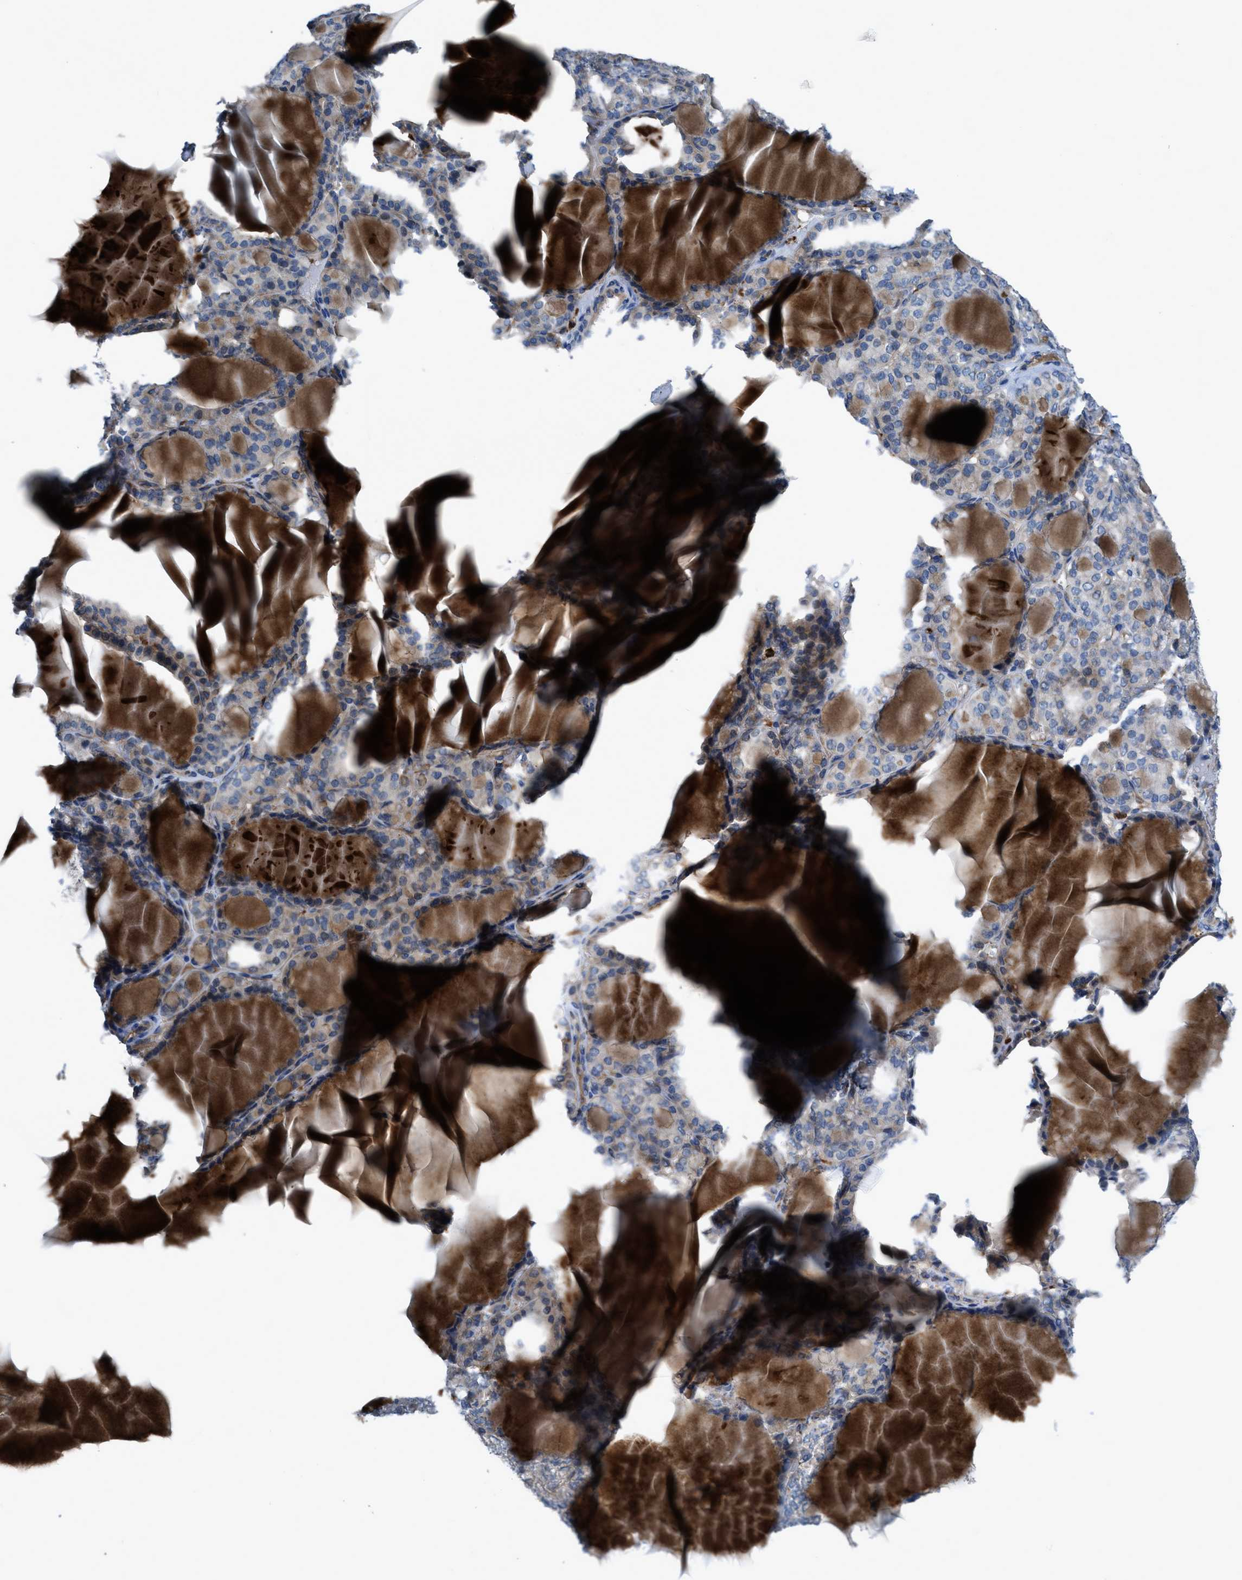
{"staining": {"intensity": "moderate", "quantity": ">75%", "location": "cytoplasmic/membranous"}, "tissue": "thyroid gland", "cell_type": "Glandular cells", "image_type": "normal", "snomed": [{"axis": "morphology", "description": "Normal tissue, NOS"}, {"axis": "topography", "description": "Thyroid gland"}], "caption": "Immunohistochemical staining of benign human thyroid gland exhibits medium levels of moderate cytoplasmic/membranous staining in approximately >75% of glandular cells.", "gene": "EGFR", "patient": {"sex": "female", "age": 28}}